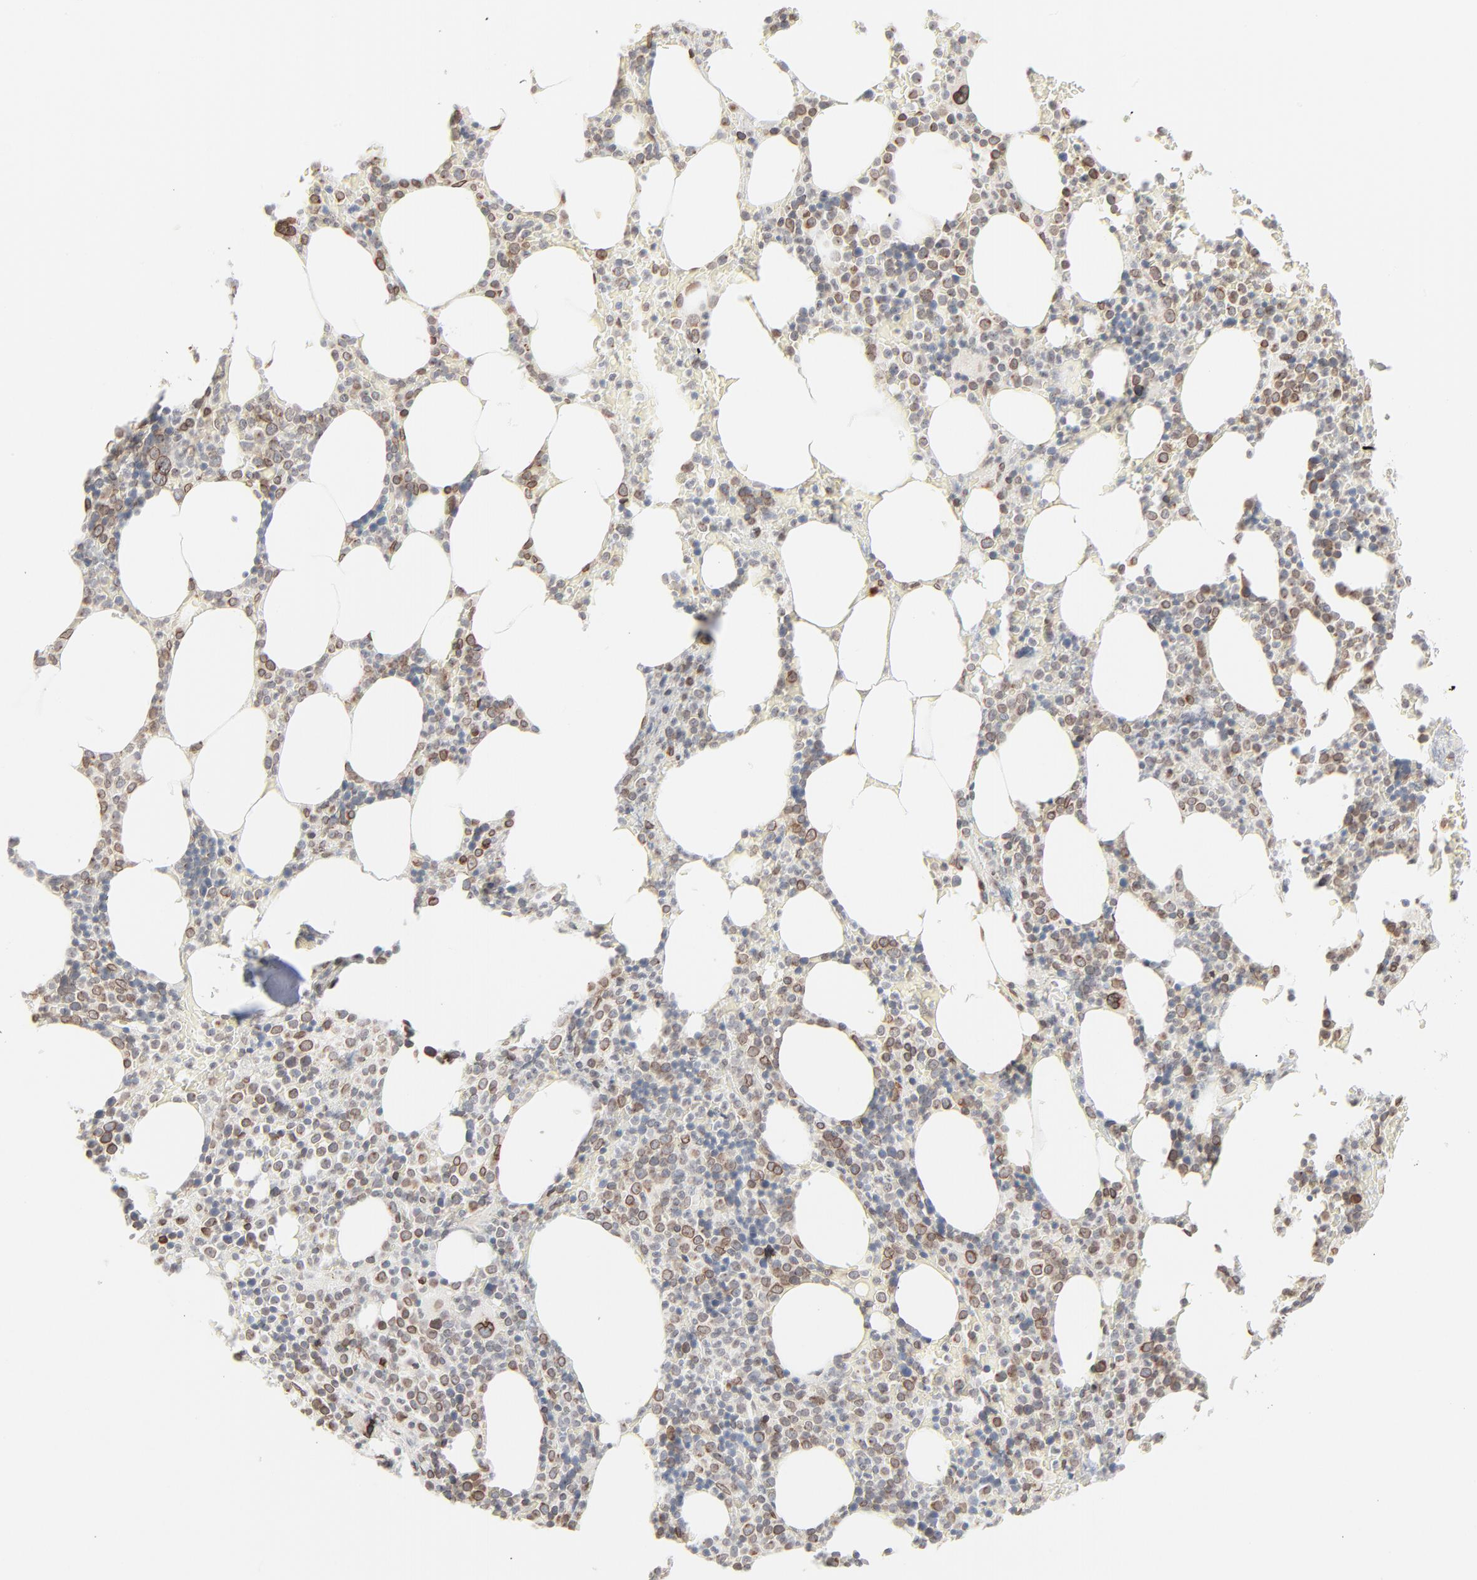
{"staining": {"intensity": "moderate", "quantity": "25%-75%", "location": "cytoplasmic/membranous,nuclear"}, "tissue": "bone marrow", "cell_type": "Hematopoietic cells", "image_type": "normal", "snomed": [{"axis": "morphology", "description": "Normal tissue, NOS"}, {"axis": "topography", "description": "Bone marrow"}], "caption": "The immunohistochemical stain highlights moderate cytoplasmic/membranous,nuclear positivity in hematopoietic cells of benign bone marrow.", "gene": "MAD1L1", "patient": {"sex": "female", "age": 66}}